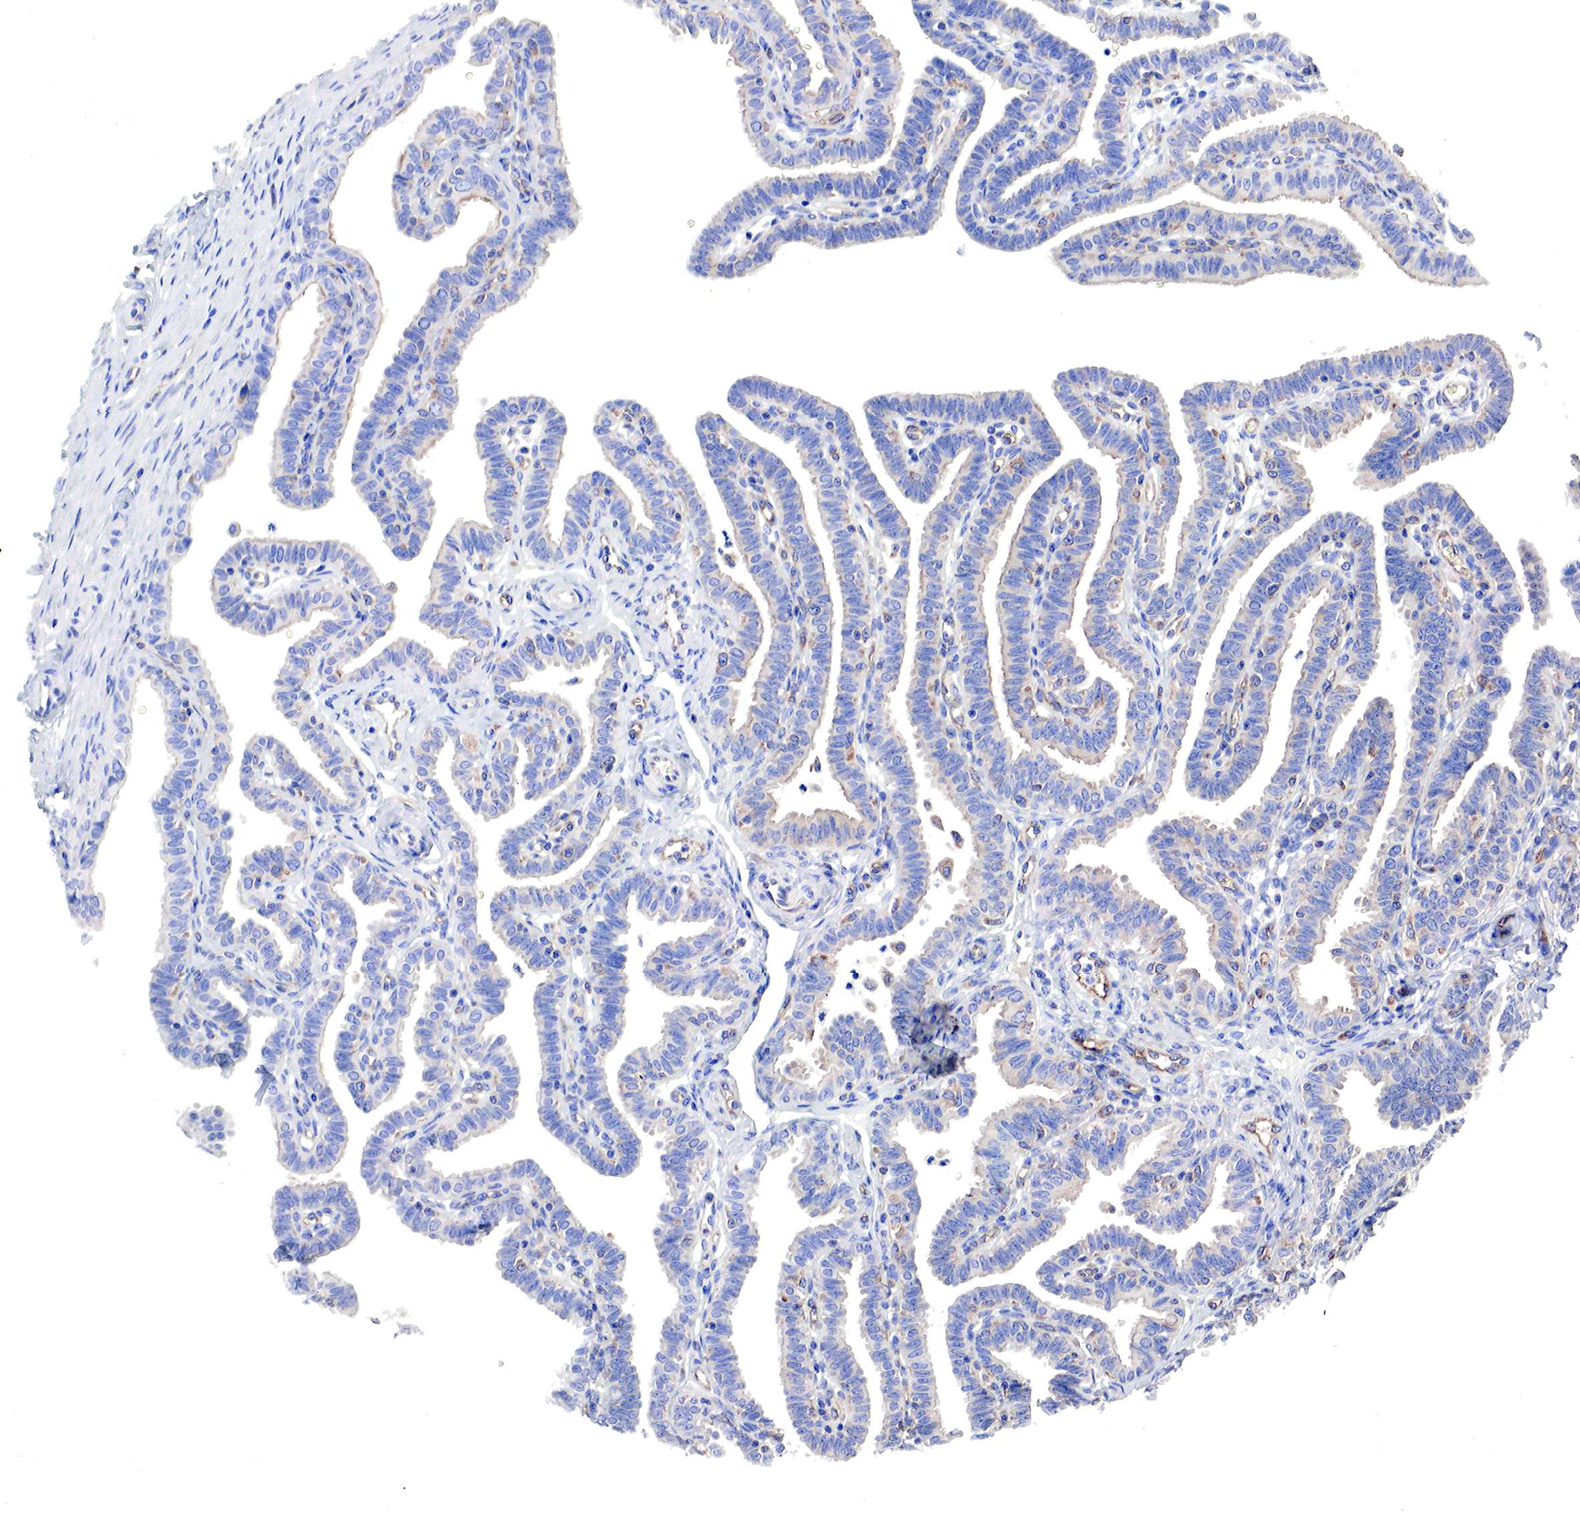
{"staining": {"intensity": "weak", "quantity": "25%-75%", "location": "cytoplasmic/membranous"}, "tissue": "fallopian tube", "cell_type": "Glandular cells", "image_type": "normal", "snomed": [{"axis": "morphology", "description": "Normal tissue, NOS"}, {"axis": "topography", "description": "Fallopian tube"}], "caption": "Fallopian tube stained with DAB immunohistochemistry shows low levels of weak cytoplasmic/membranous positivity in approximately 25%-75% of glandular cells.", "gene": "MSN", "patient": {"sex": "female", "age": 41}}